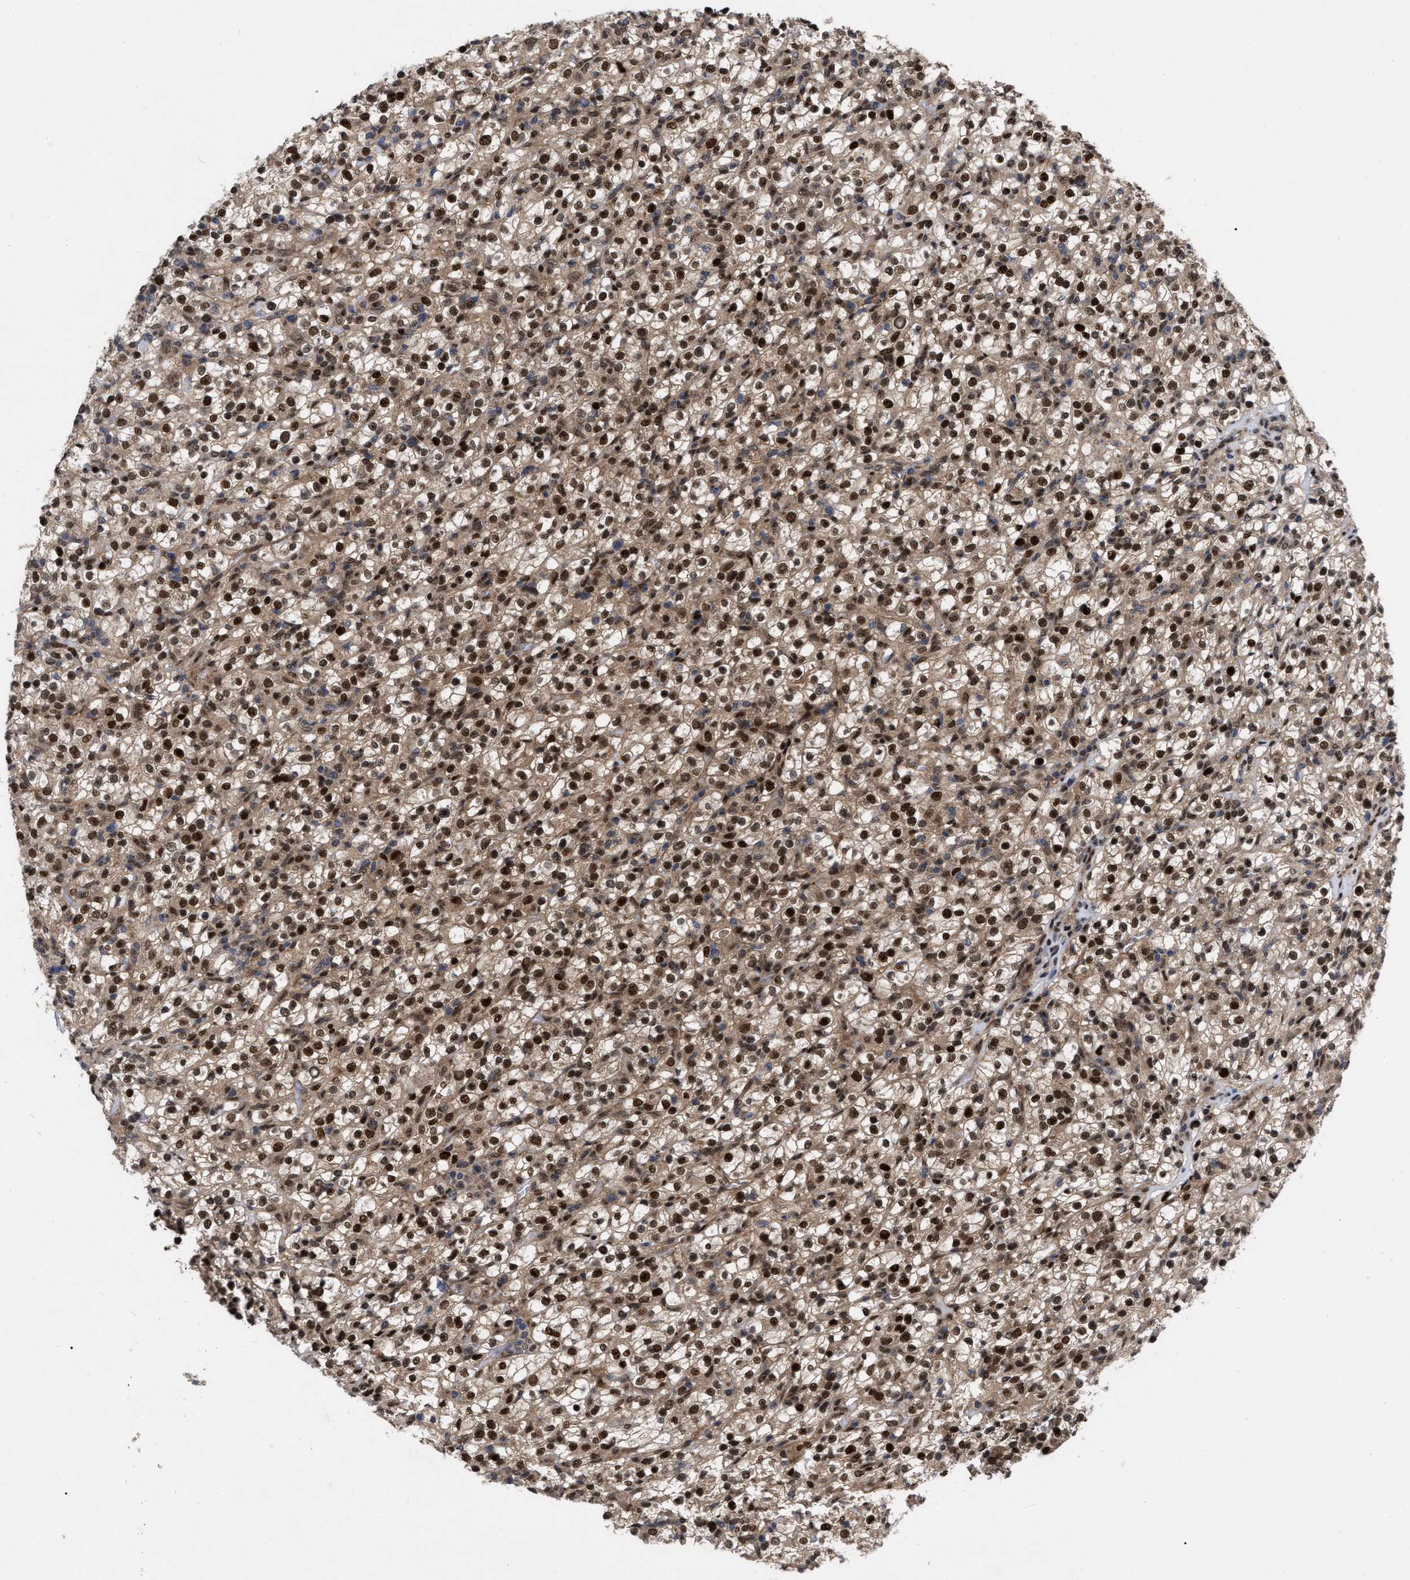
{"staining": {"intensity": "strong", "quantity": ">75%", "location": "cytoplasmic/membranous,nuclear"}, "tissue": "renal cancer", "cell_type": "Tumor cells", "image_type": "cancer", "snomed": [{"axis": "morphology", "description": "Normal tissue, NOS"}, {"axis": "morphology", "description": "Adenocarcinoma, NOS"}, {"axis": "topography", "description": "Kidney"}], "caption": "Protein expression analysis of human renal cancer reveals strong cytoplasmic/membranous and nuclear positivity in approximately >75% of tumor cells.", "gene": "MDM4", "patient": {"sex": "female", "age": 72}}